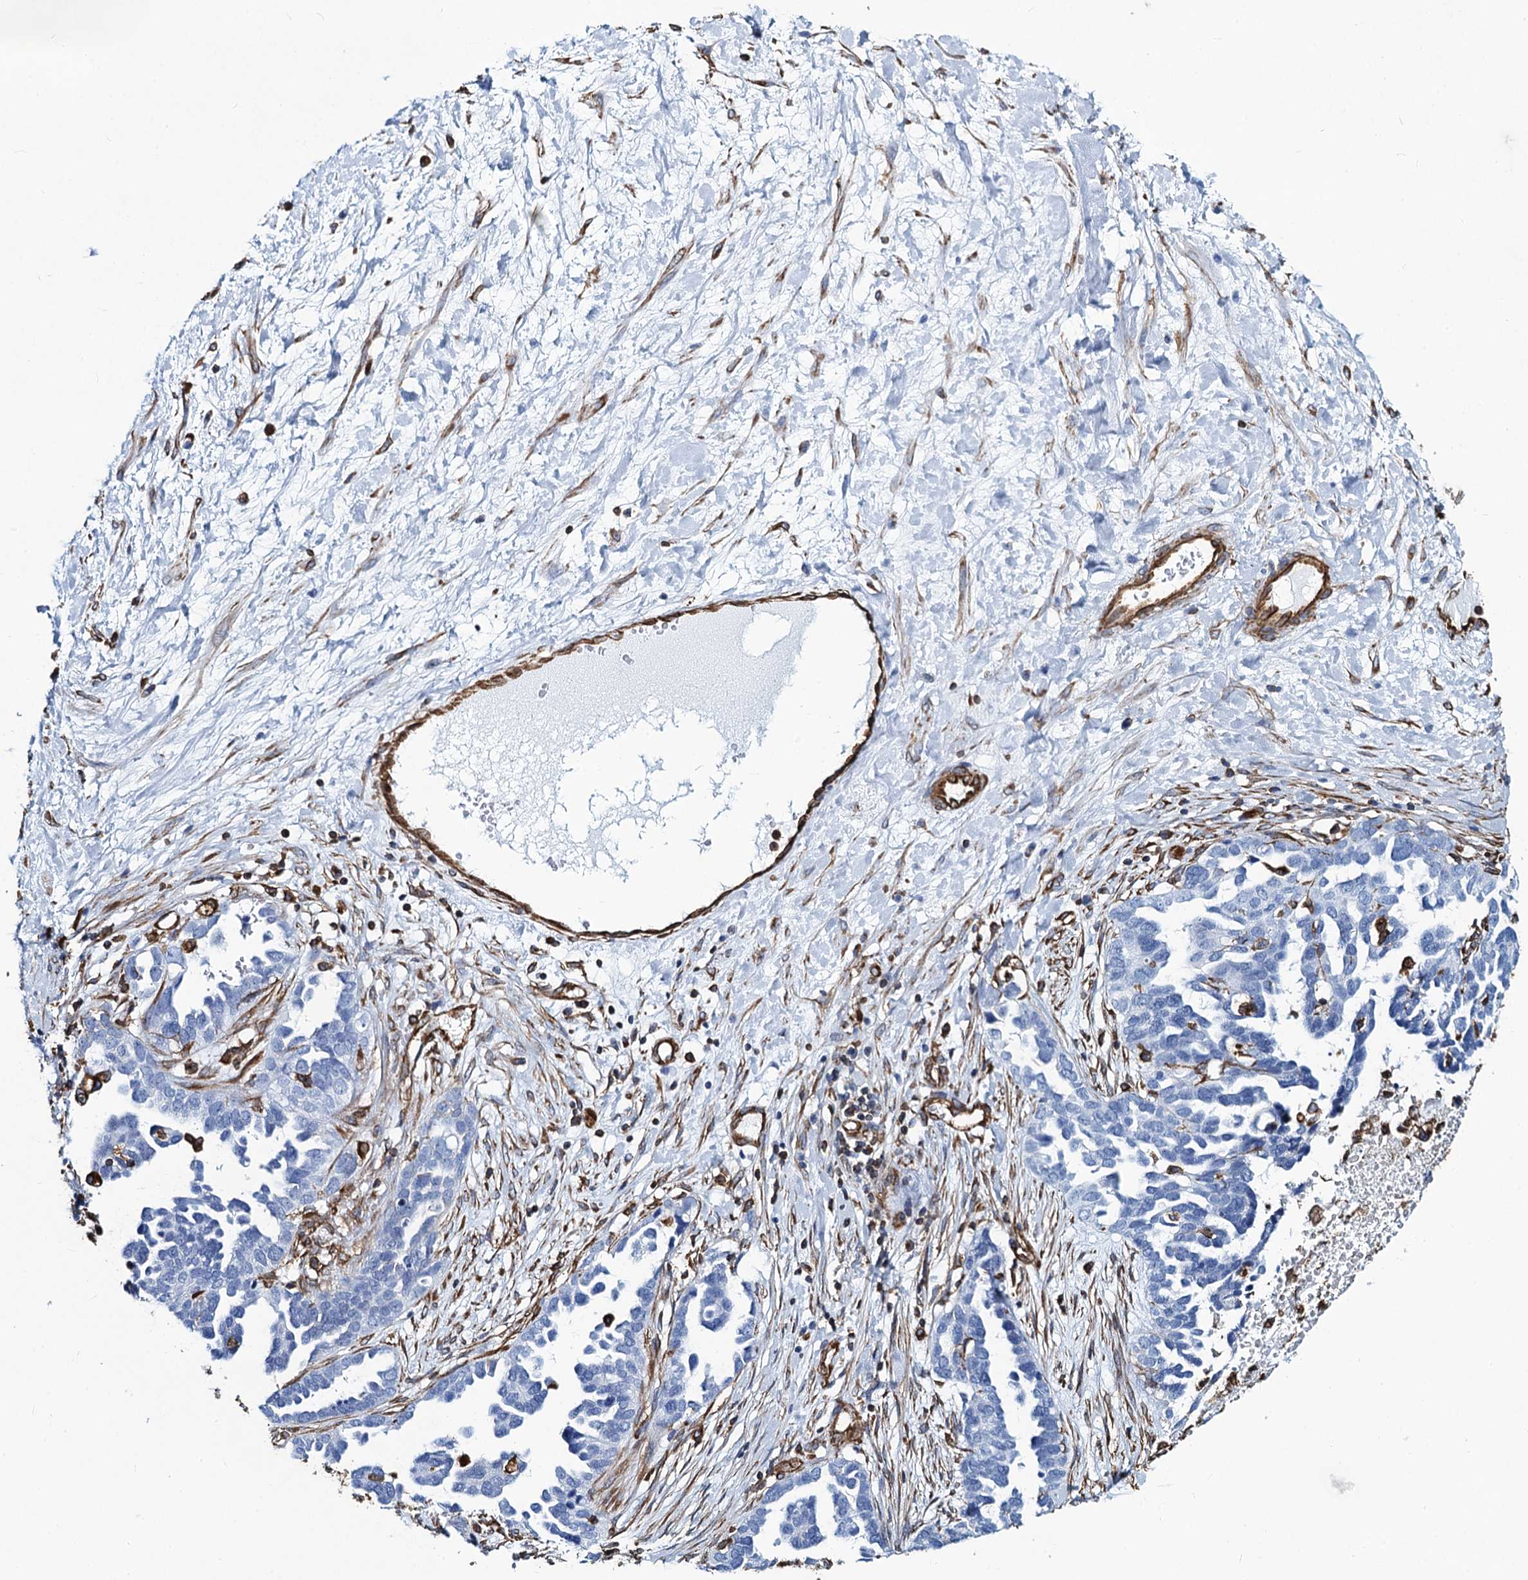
{"staining": {"intensity": "negative", "quantity": "none", "location": "none"}, "tissue": "ovarian cancer", "cell_type": "Tumor cells", "image_type": "cancer", "snomed": [{"axis": "morphology", "description": "Cystadenocarcinoma, serous, NOS"}, {"axis": "topography", "description": "Ovary"}], "caption": "An immunohistochemistry (IHC) photomicrograph of ovarian cancer is shown. There is no staining in tumor cells of ovarian cancer.", "gene": "PGM2", "patient": {"sex": "female", "age": 54}}